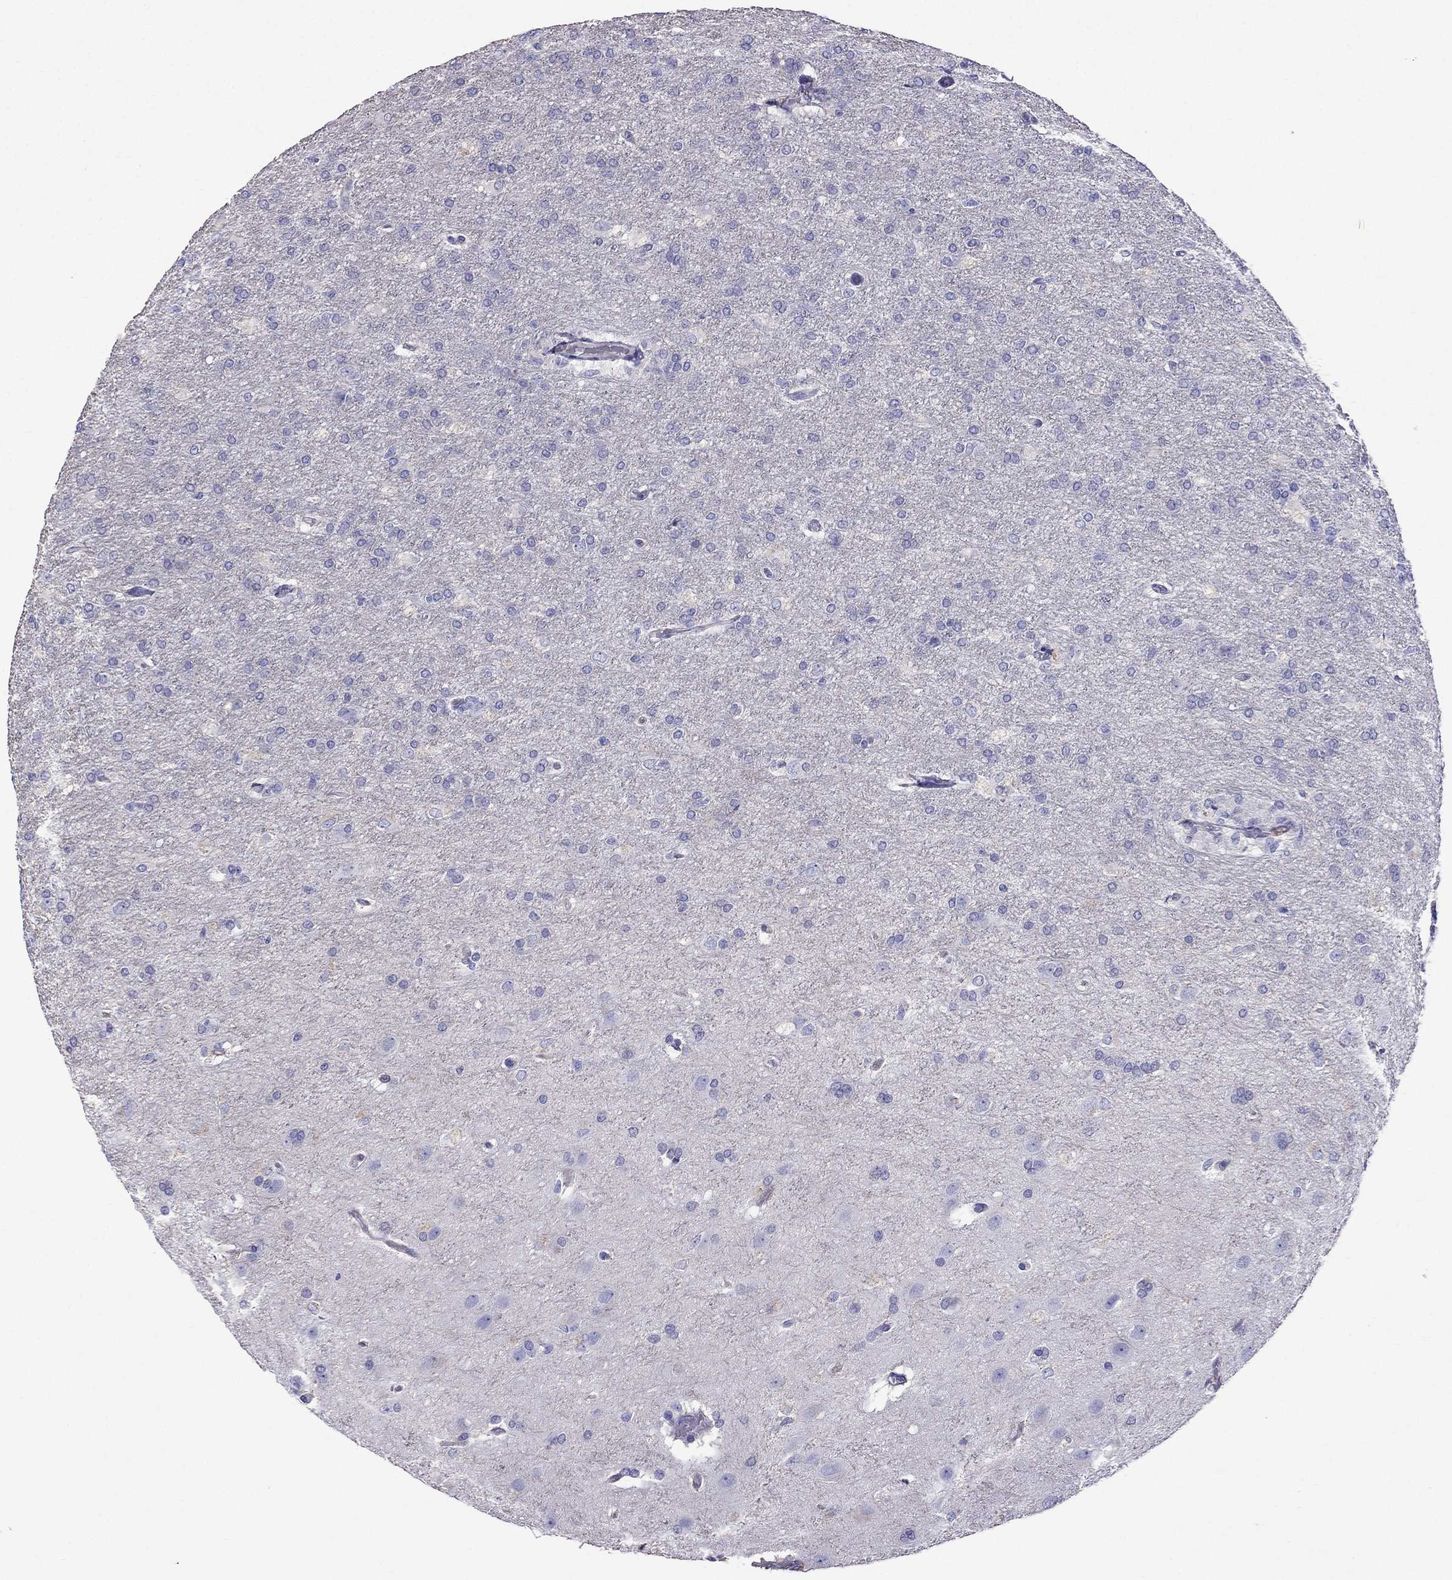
{"staining": {"intensity": "negative", "quantity": "none", "location": "none"}, "tissue": "glioma", "cell_type": "Tumor cells", "image_type": "cancer", "snomed": [{"axis": "morphology", "description": "Glioma, malignant, High grade"}, {"axis": "topography", "description": "Brain"}], "caption": "Histopathology image shows no significant protein positivity in tumor cells of malignant glioma (high-grade).", "gene": "TDRD1", "patient": {"sex": "male", "age": 68}}